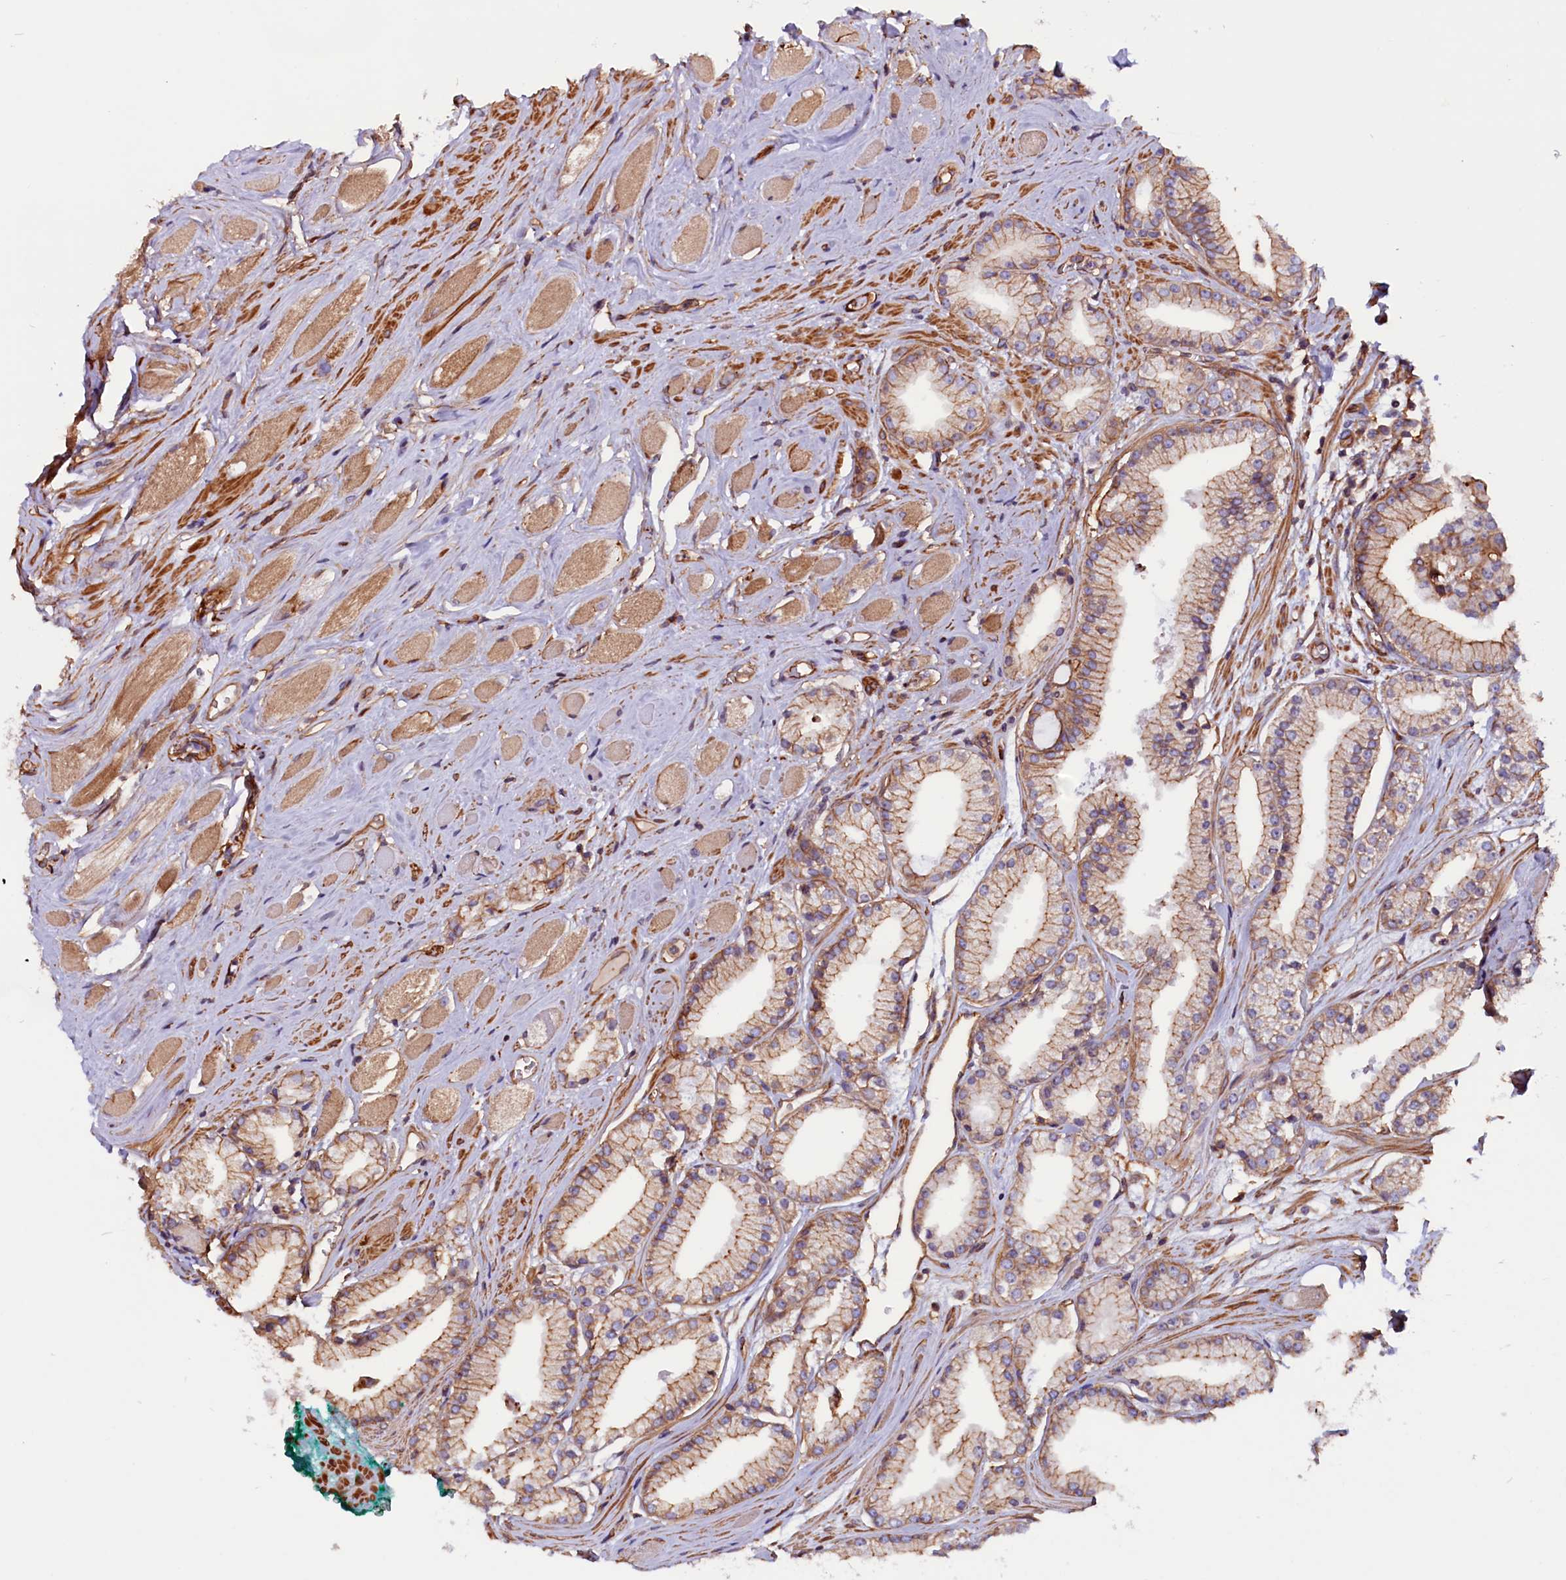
{"staining": {"intensity": "moderate", "quantity": "25%-75%", "location": "cytoplasmic/membranous"}, "tissue": "prostate cancer", "cell_type": "Tumor cells", "image_type": "cancer", "snomed": [{"axis": "morphology", "description": "Adenocarcinoma, High grade"}, {"axis": "topography", "description": "Prostate"}], "caption": "The photomicrograph demonstrates a brown stain indicating the presence of a protein in the cytoplasmic/membranous of tumor cells in prostate cancer (high-grade adenocarcinoma).", "gene": "ZNF749", "patient": {"sex": "male", "age": 67}}